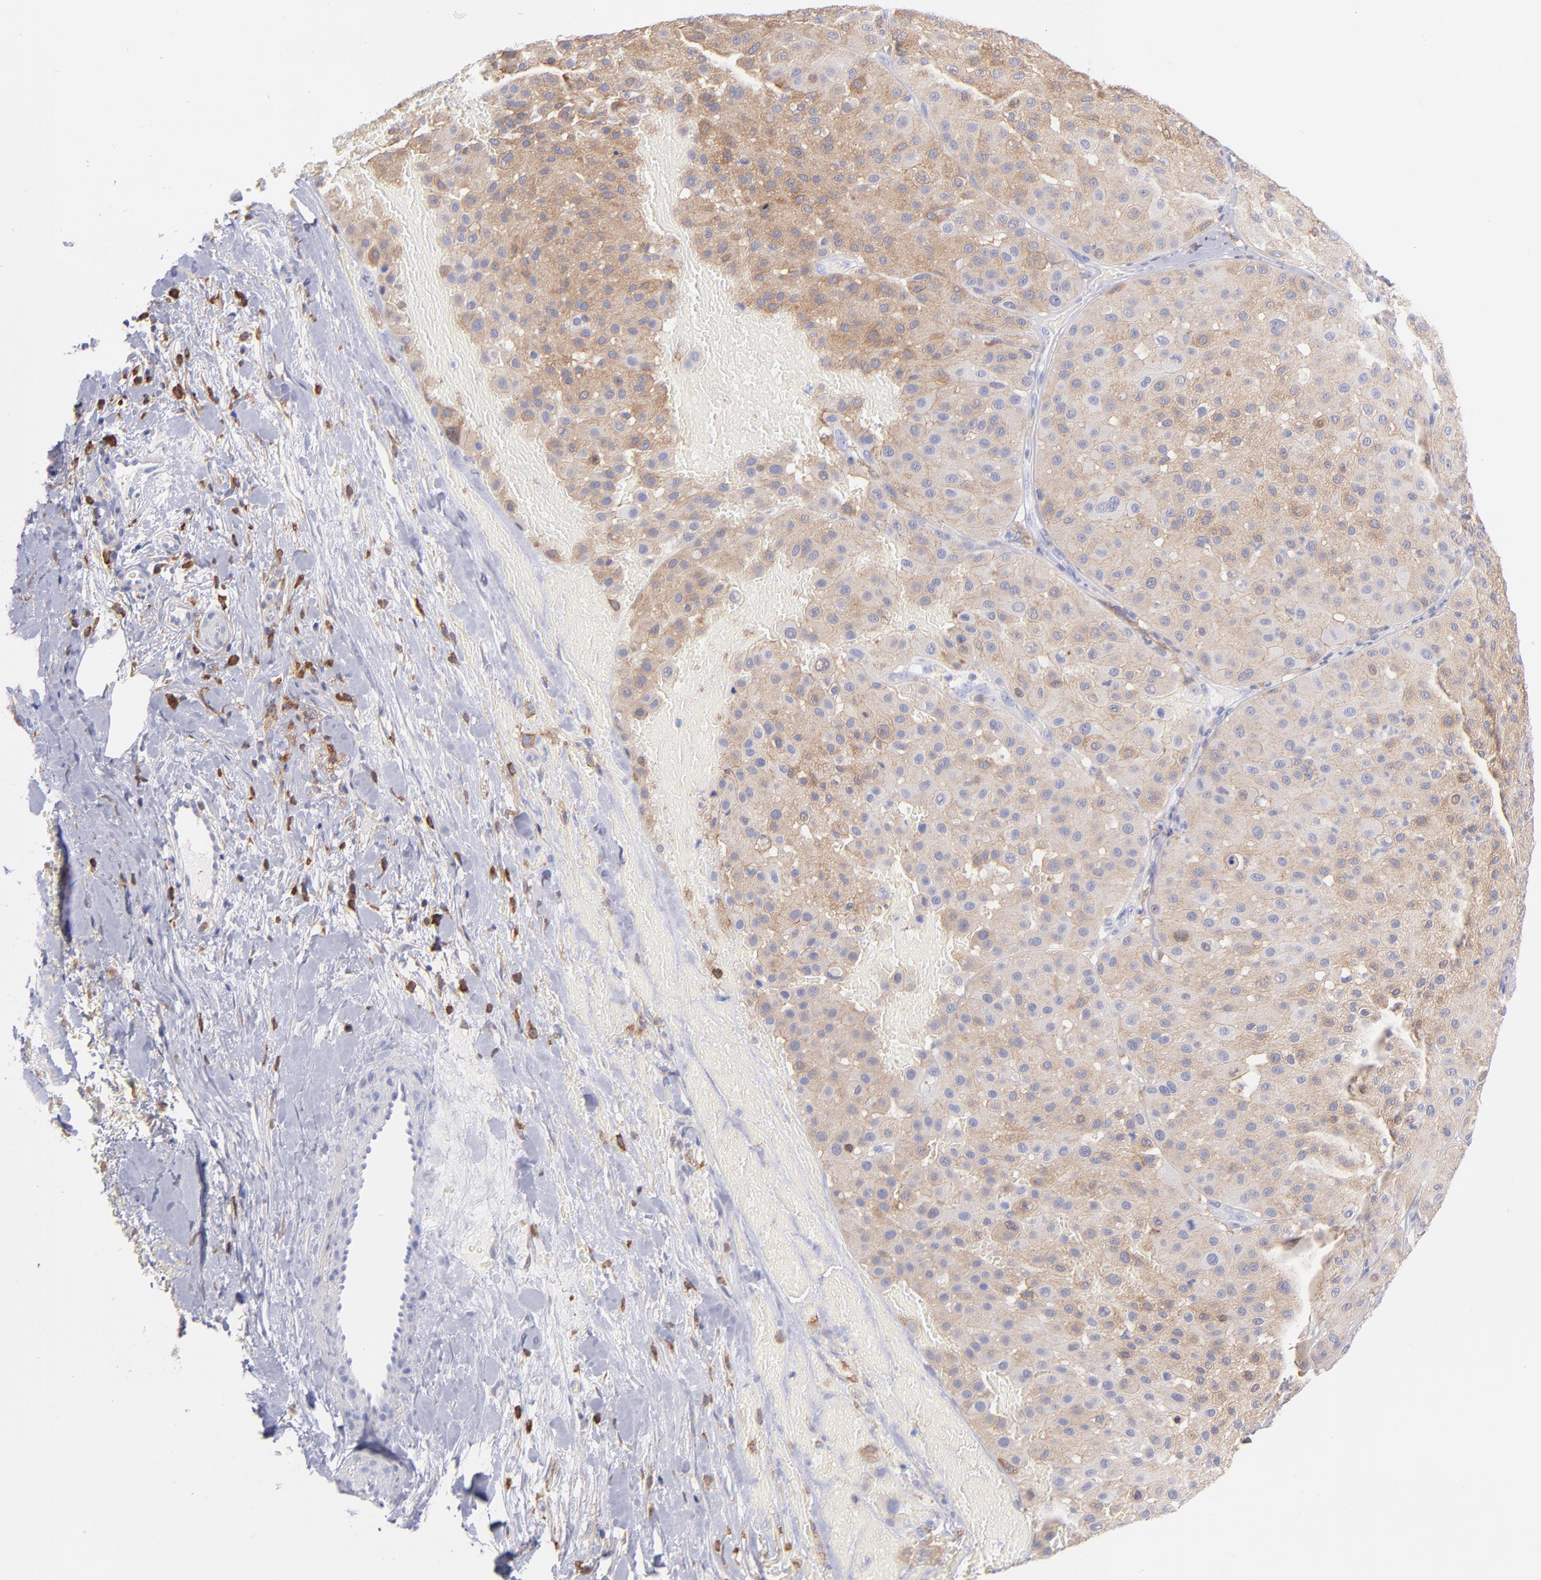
{"staining": {"intensity": "moderate", "quantity": ">75%", "location": "cytoplasmic/membranous"}, "tissue": "melanoma", "cell_type": "Tumor cells", "image_type": "cancer", "snomed": [{"axis": "morphology", "description": "Normal tissue, NOS"}, {"axis": "morphology", "description": "Malignant melanoma, Metastatic site"}, {"axis": "topography", "description": "Skin"}], "caption": "About >75% of tumor cells in human malignant melanoma (metastatic site) show moderate cytoplasmic/membranous protein expression as visualized by brown immunohistochemical staining.", "gene": "PRKCA", "patient": {"sex": "male", "age": 41}}